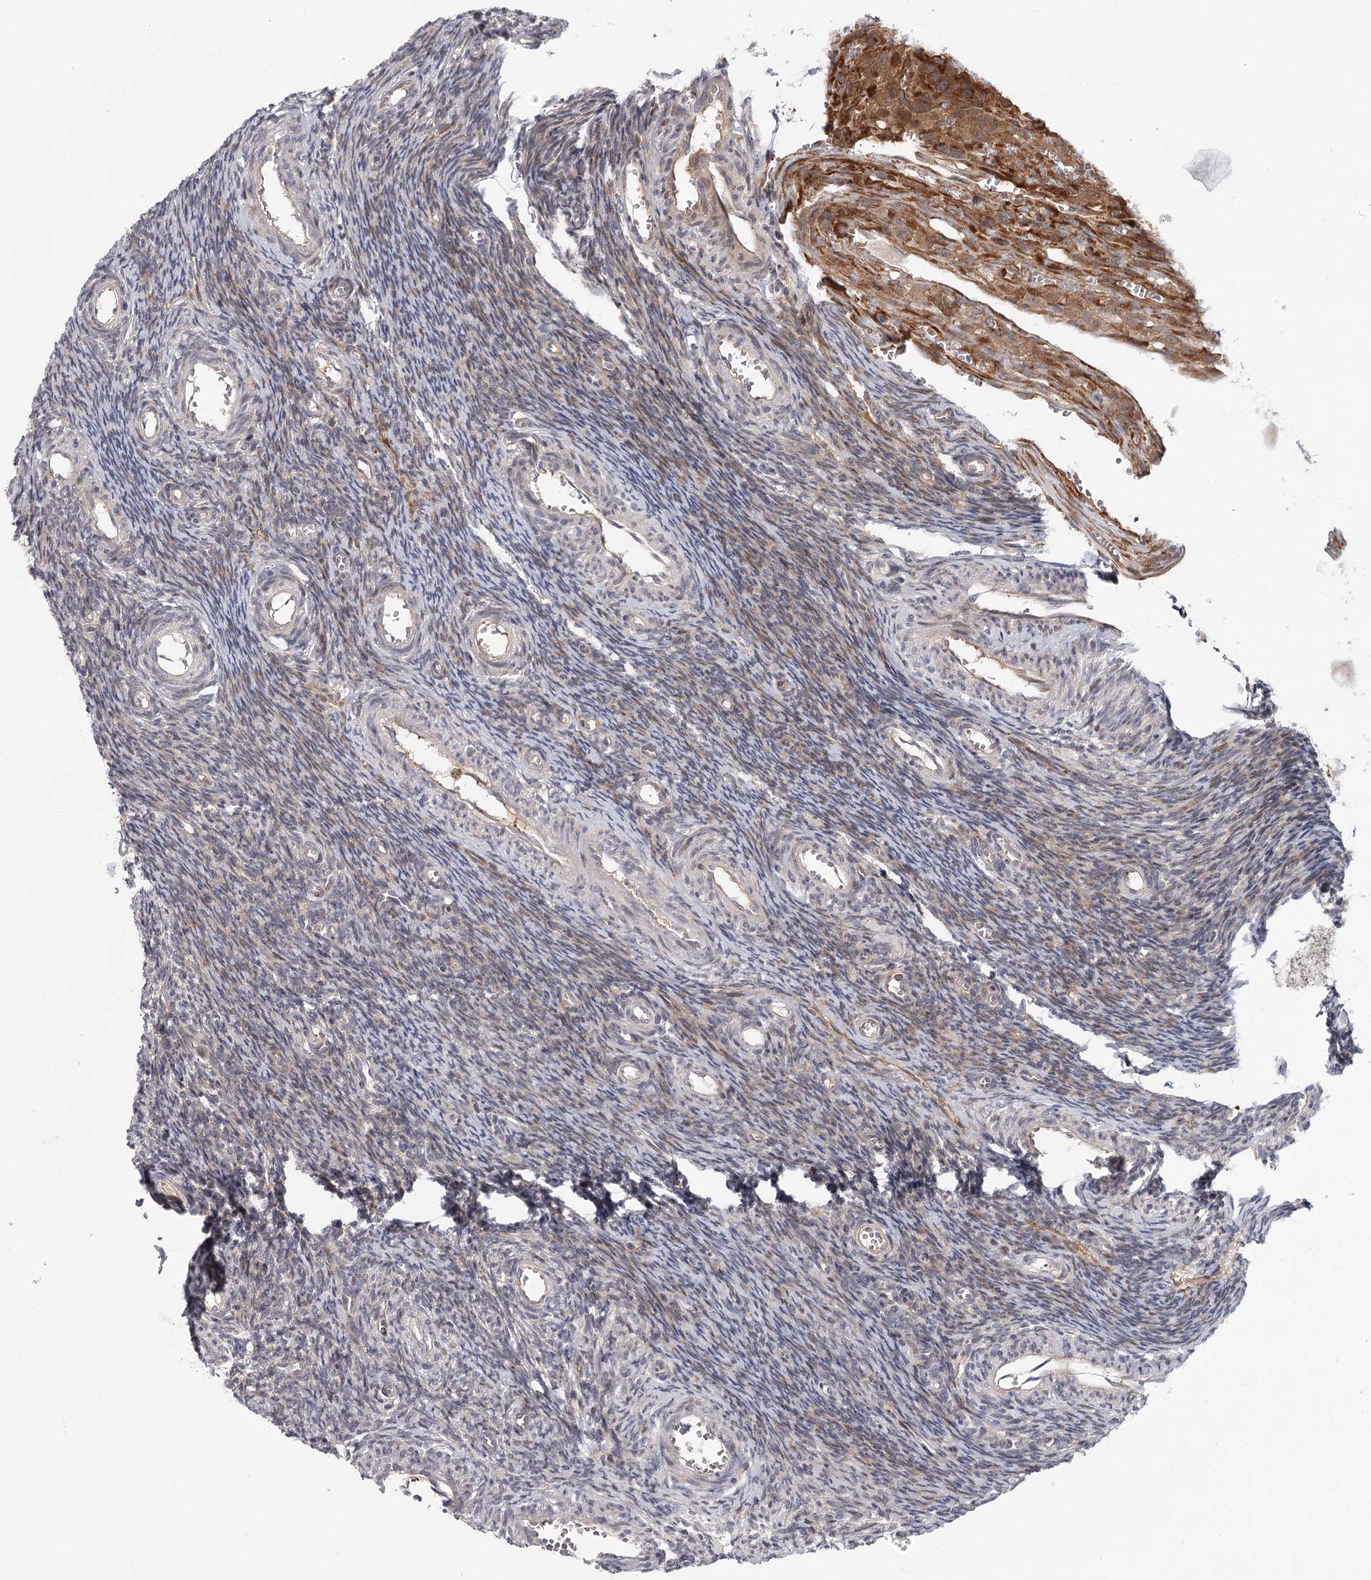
{"staining": {"intensity": "negative", "quantity": "none", "location": "none"}, "tissue": "ovary", "cell_type": "Ovarian stroma cells", "image_type": "normal", "snomed": [{"axis": "morphology", "description": "Normal tissue, NOS"}, {"axis": "topography", "description": "Ovary"}], "caption": "The image displays no staining of ovarian stroma cells in unremarkable ovary. The staining was performed using DAB to visualize the protein expression in brown, while the nuclei were stained in blue with hematoxylin (Magnification: 20x).", "gene": "CCNG2", "patient": {"sex": "female", "age": 39}}